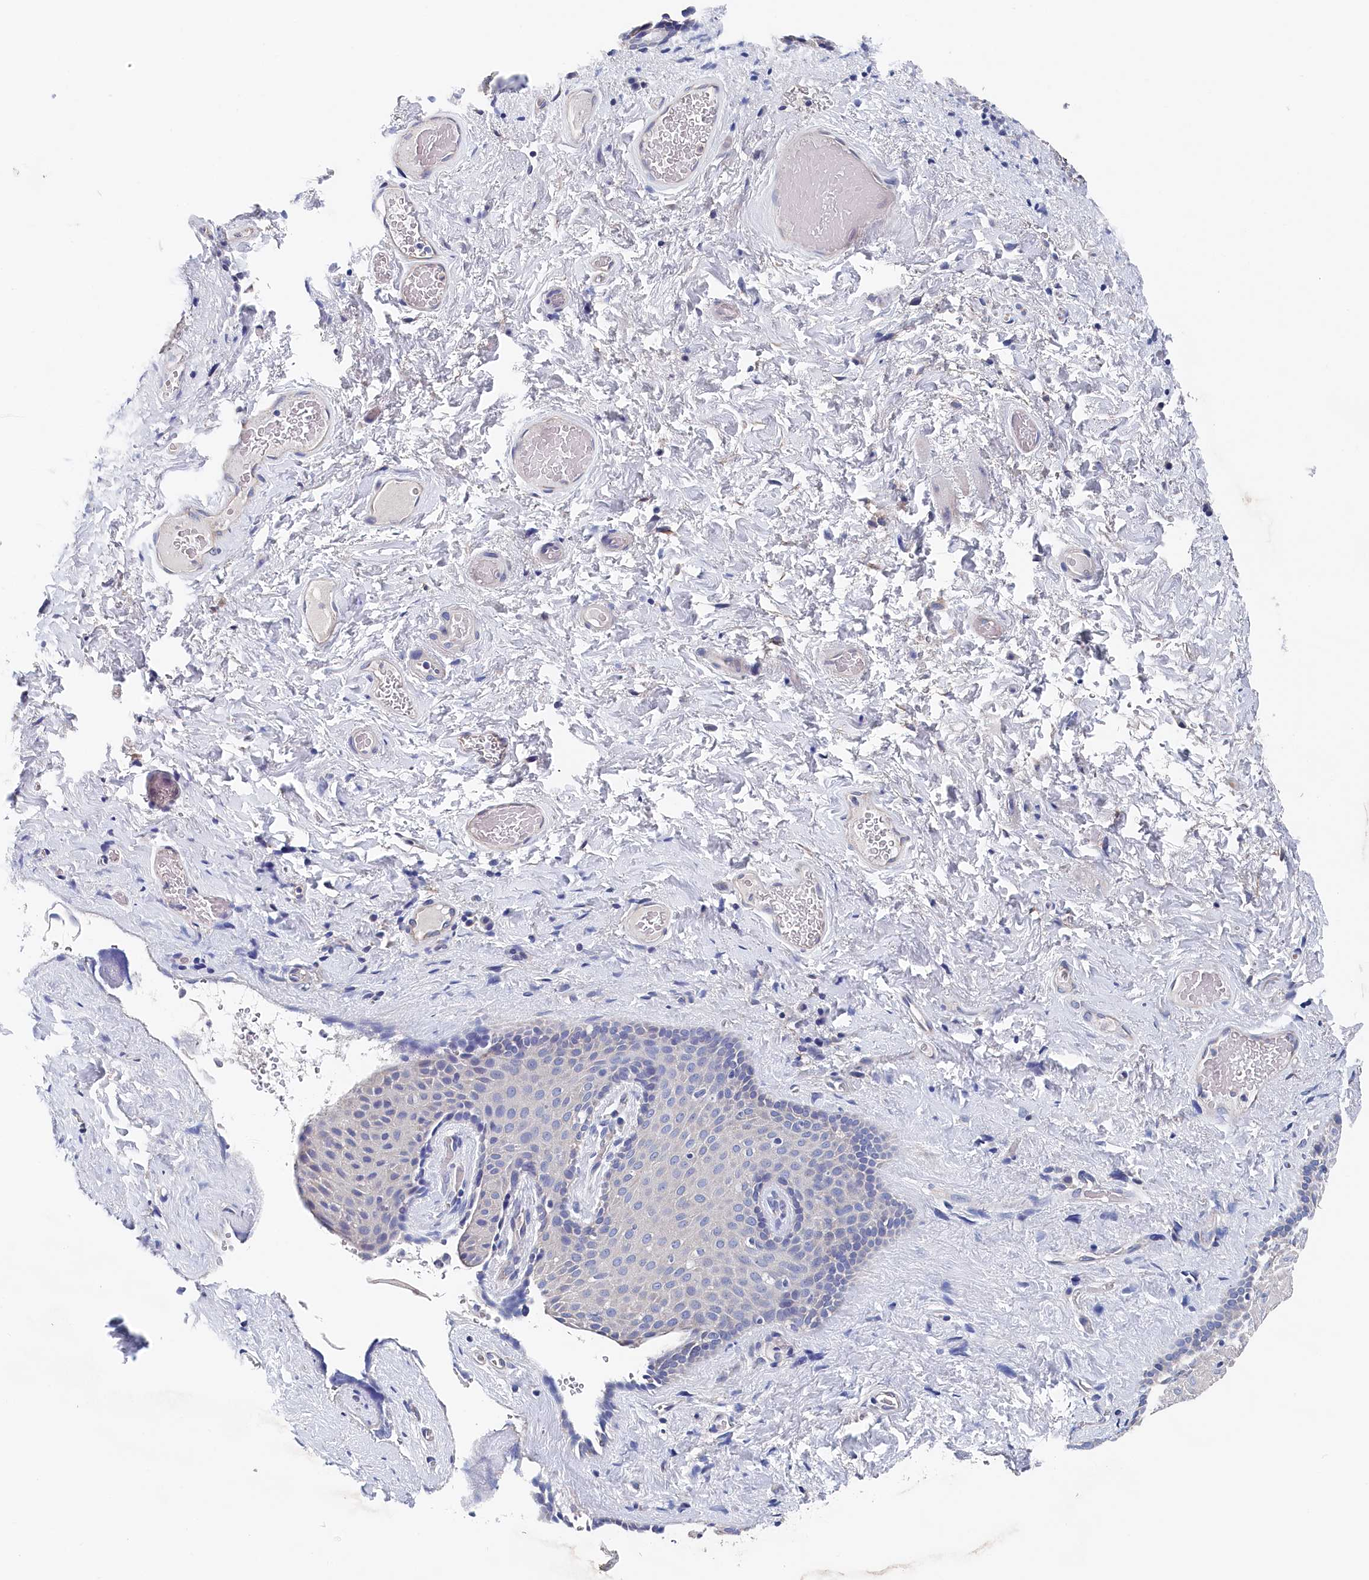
{"staining": {"intensity": "moderate", "quantity": "<25%", "location": "cytoplasmic/membranous"}, "tissue": "skin", "cell_type": "Epidermal cells", "image_type": "normal", "snomed": [{"axis": "morphology", "description": "Normal tissue, NOS"}, {"axis": "topography", "description": "Anal"}], "caption": "Immunohistochemistry (IHC) histopathology image of unremarkable skin stained for a protein (brown), which shows low levels of moderate cytoplasmic/membranous expression in about <25% of epidermal cells.", "gene": "BHMT", "patient": {"sex": "male", "age": 69}}